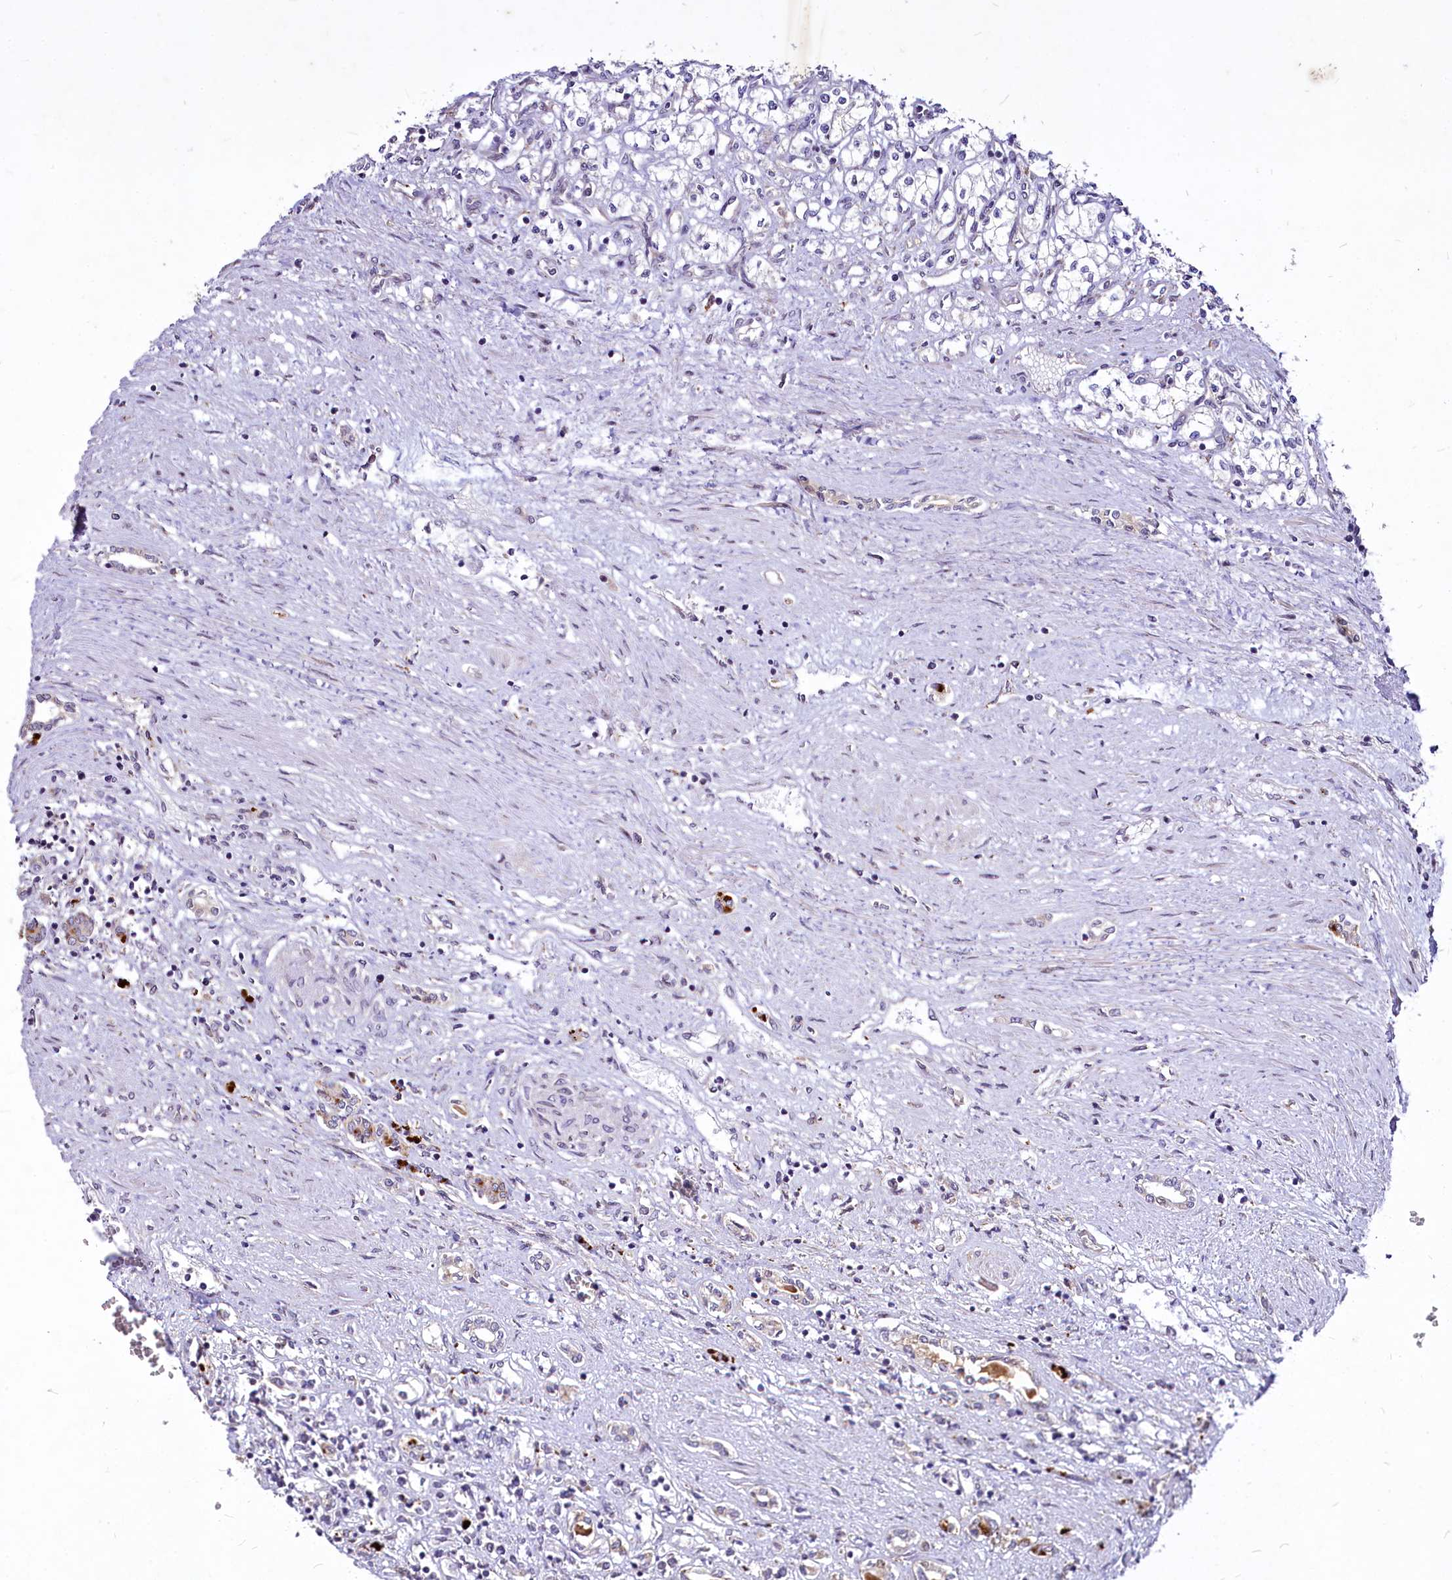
{"staining": {"intensity": "negative", "quantity": "none", "location": "none"}, "tissue": "renal cancer", "cell_type": "Tumor cells", "image_type": "cancer", "snomed": [{"axis": "morphology", "description": "Adenocarcinoma, NOS"}, {"axis": "topography", "description": "Kidney"}], "caption": "This is an immunohistochemistry (IHC) micrograph of renal adenocarcinoma. There is no staining in tumor cells.", "gene": "C11orf86", "patient": {"sex": "male", "age": 59}}